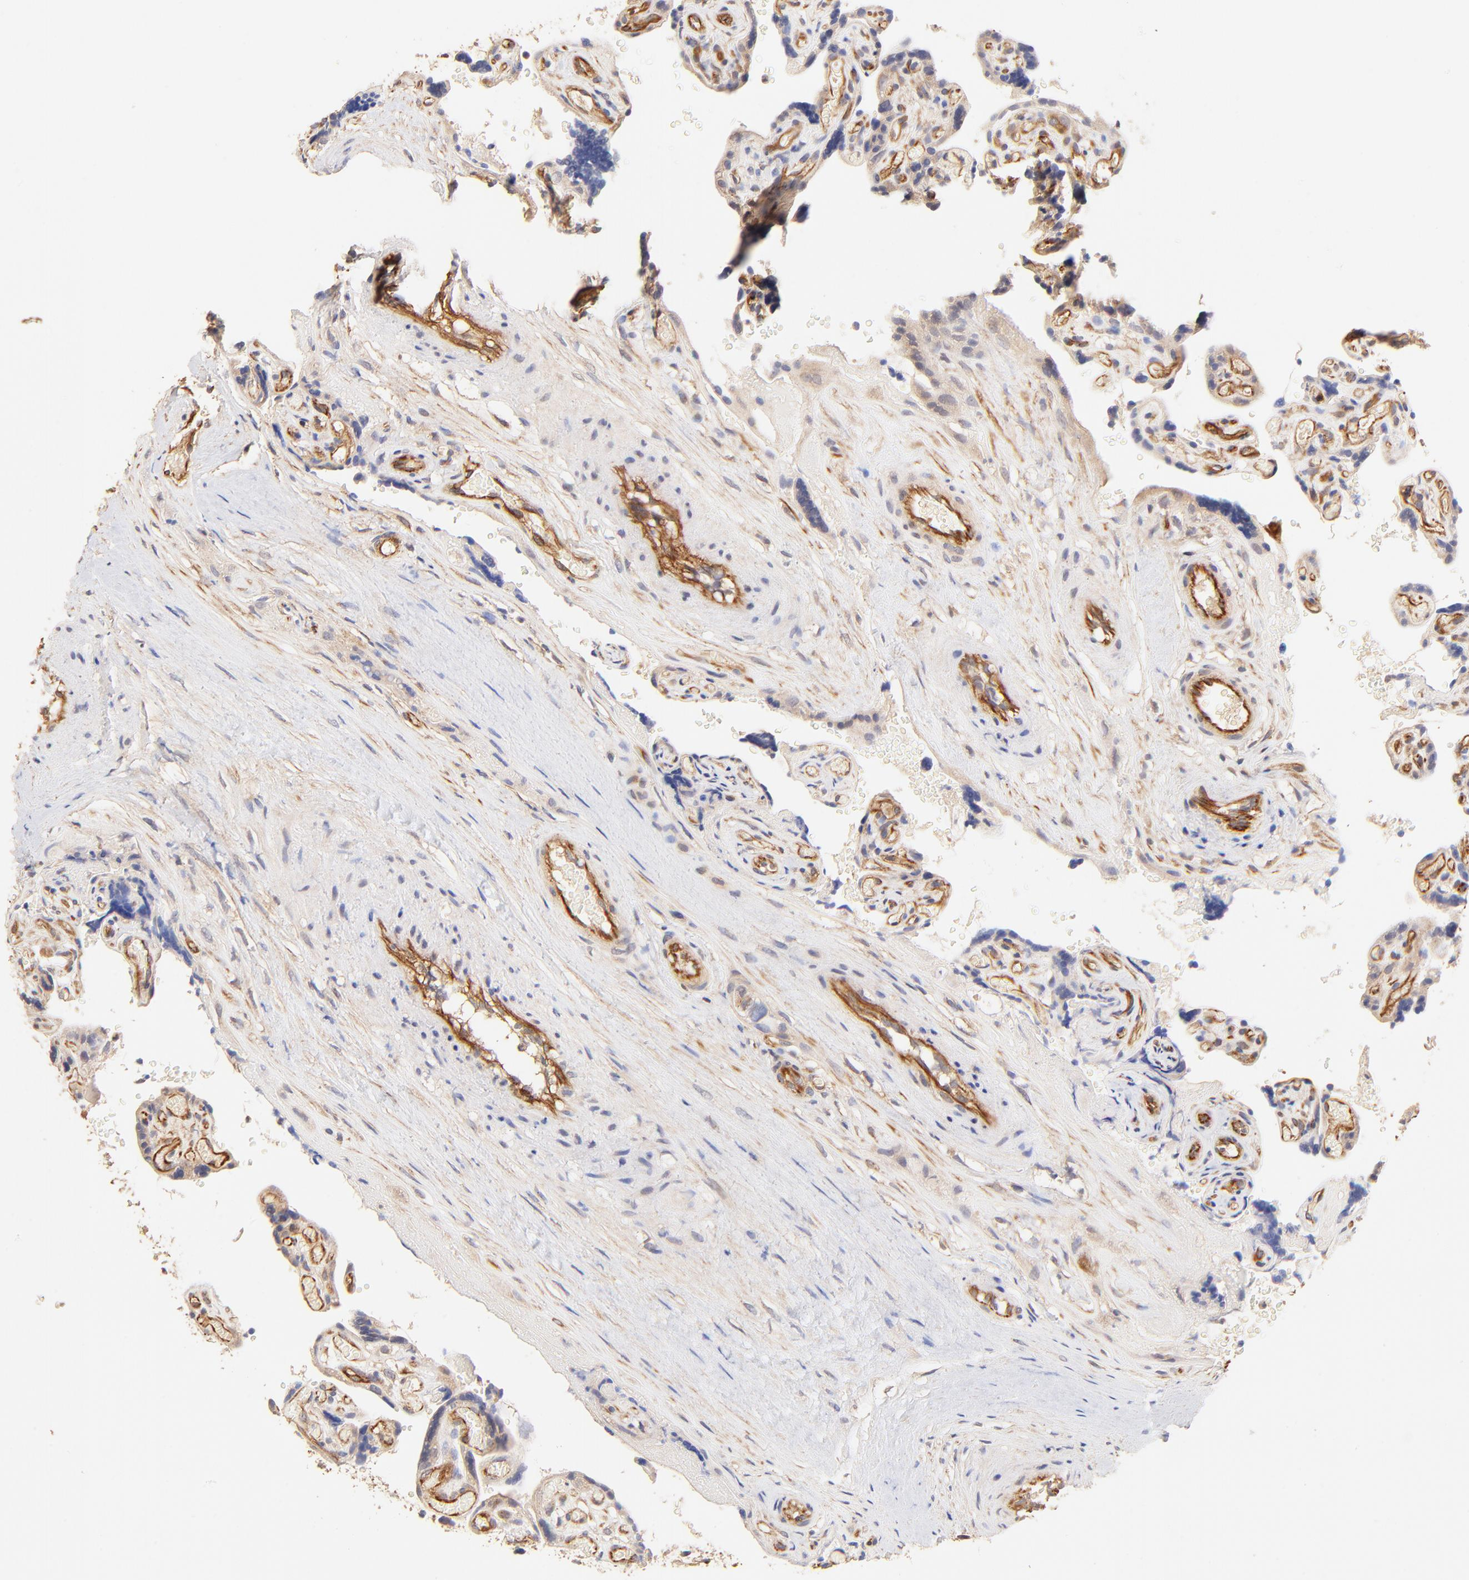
{"staining": {"intensity": "moderate", "quantity": ">75%", "location": "cytoplasmic/membranous"}, "tissue": "placenta", "cell_type": "Decidual cells", "image_type": "normal", "snomed": [{"axis": "morphology", "description": "Normal tissue, NOS"}, {"axis": "topography", "description": "Placenta"}], "caption": "This is a photomicrograph of IHC staining of benign placenta, which shows moderate staining in the cytoplasmic/membranous of decidual cells.", "gene": "TNFAIP3", "patient": {"sex": "female", "age": 30}}